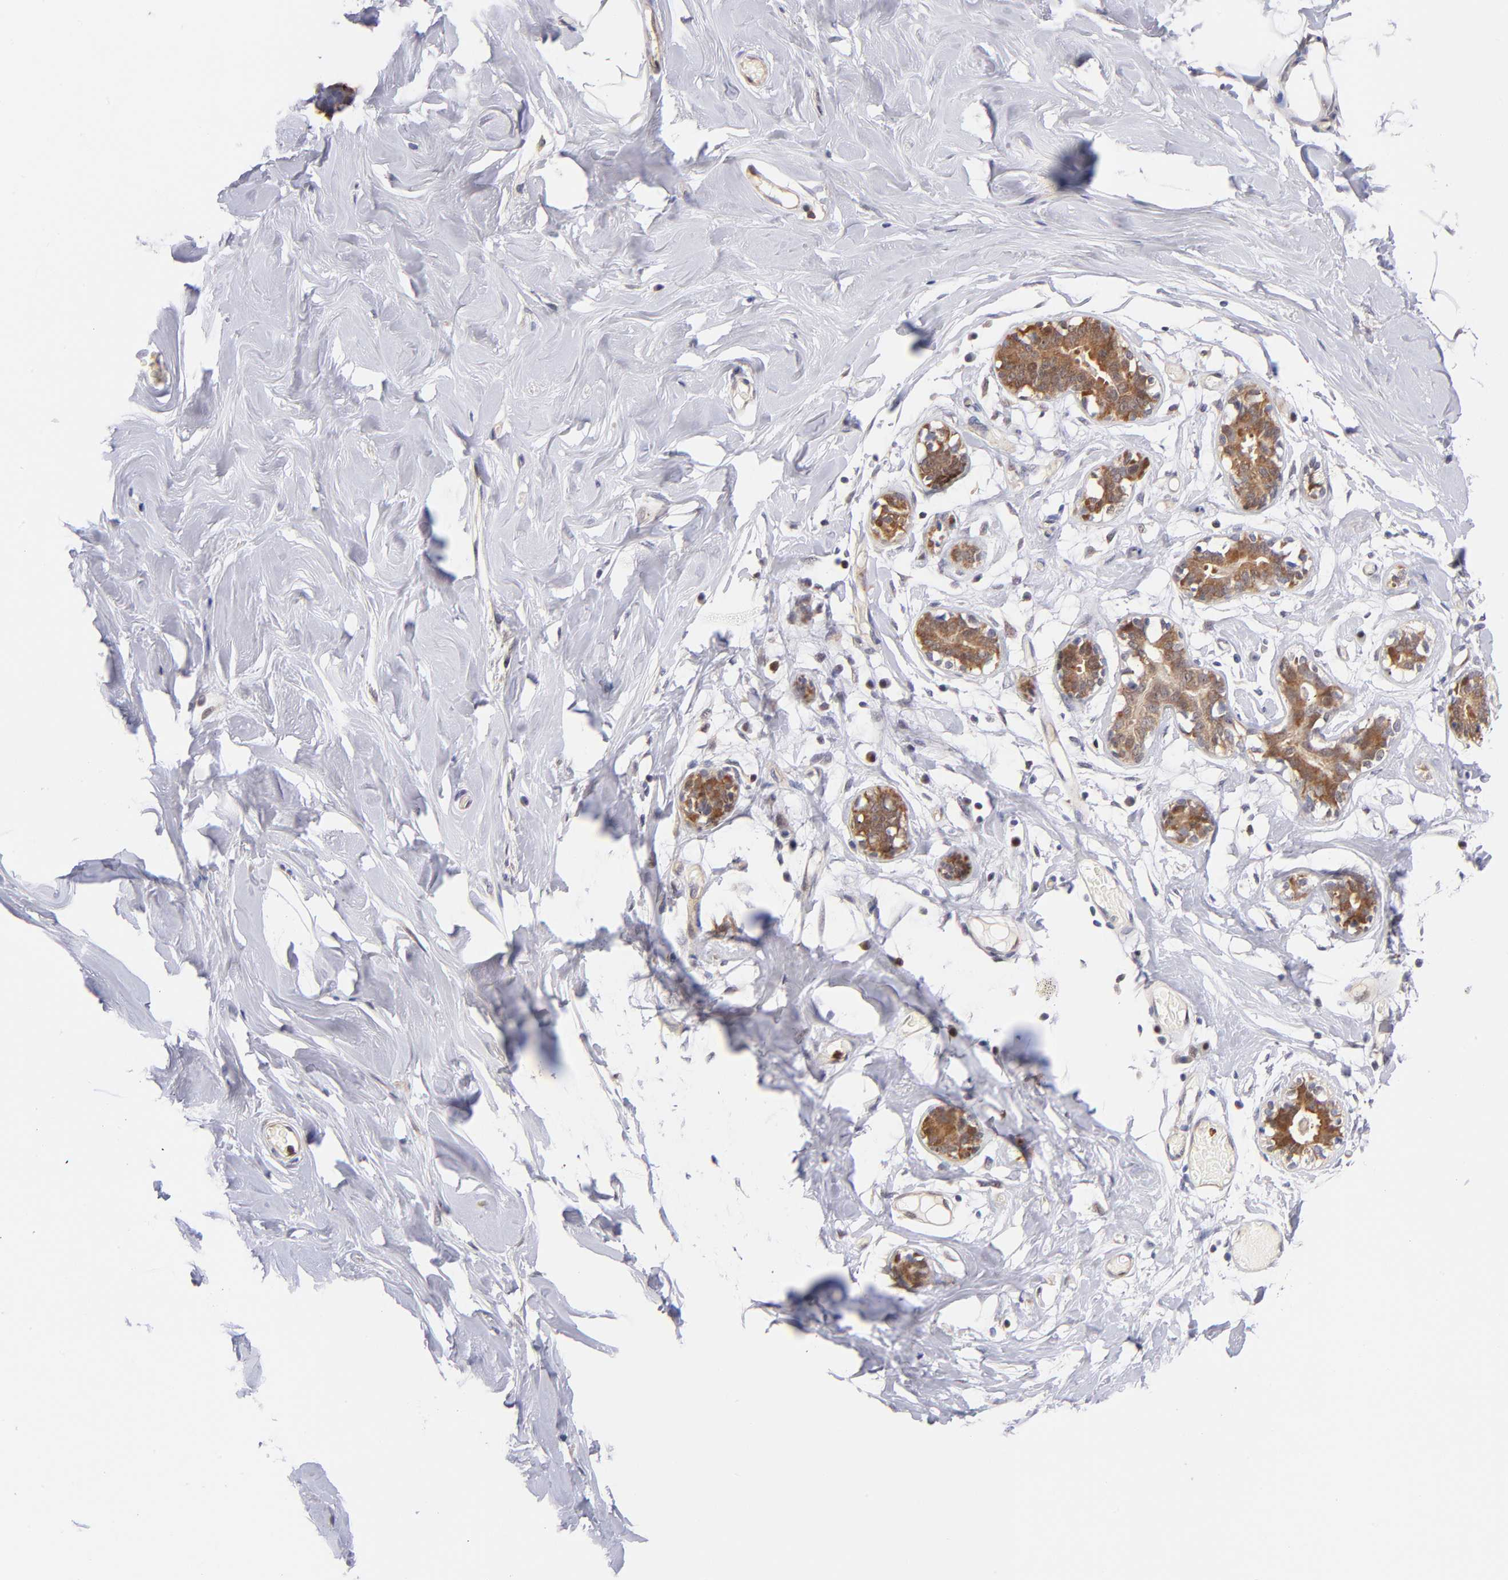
{"staining": {"intensity": "moderate", "quantity": ">75%", "location": "cytoplasmic/membranous,nuclear"}, "tissue": "breast", "cell_type": "Glandular cells", "image_type": "normal", "snomed": [{"axis": "morphology", "description": "Normal tissue, NOS"}, {"axis": "topography", "description": "Breast"}, {"axis": "topography", "description": "Soft tissue"}], "caption": "Immunohistochemistry of benign breast exhibits medium levels of moderate cytoplasmic/membranous,nuclear staining in approximately >75% of glandular cells.", "gene": "YWHAB", "patient": {"sex": "female", "age": 25}}